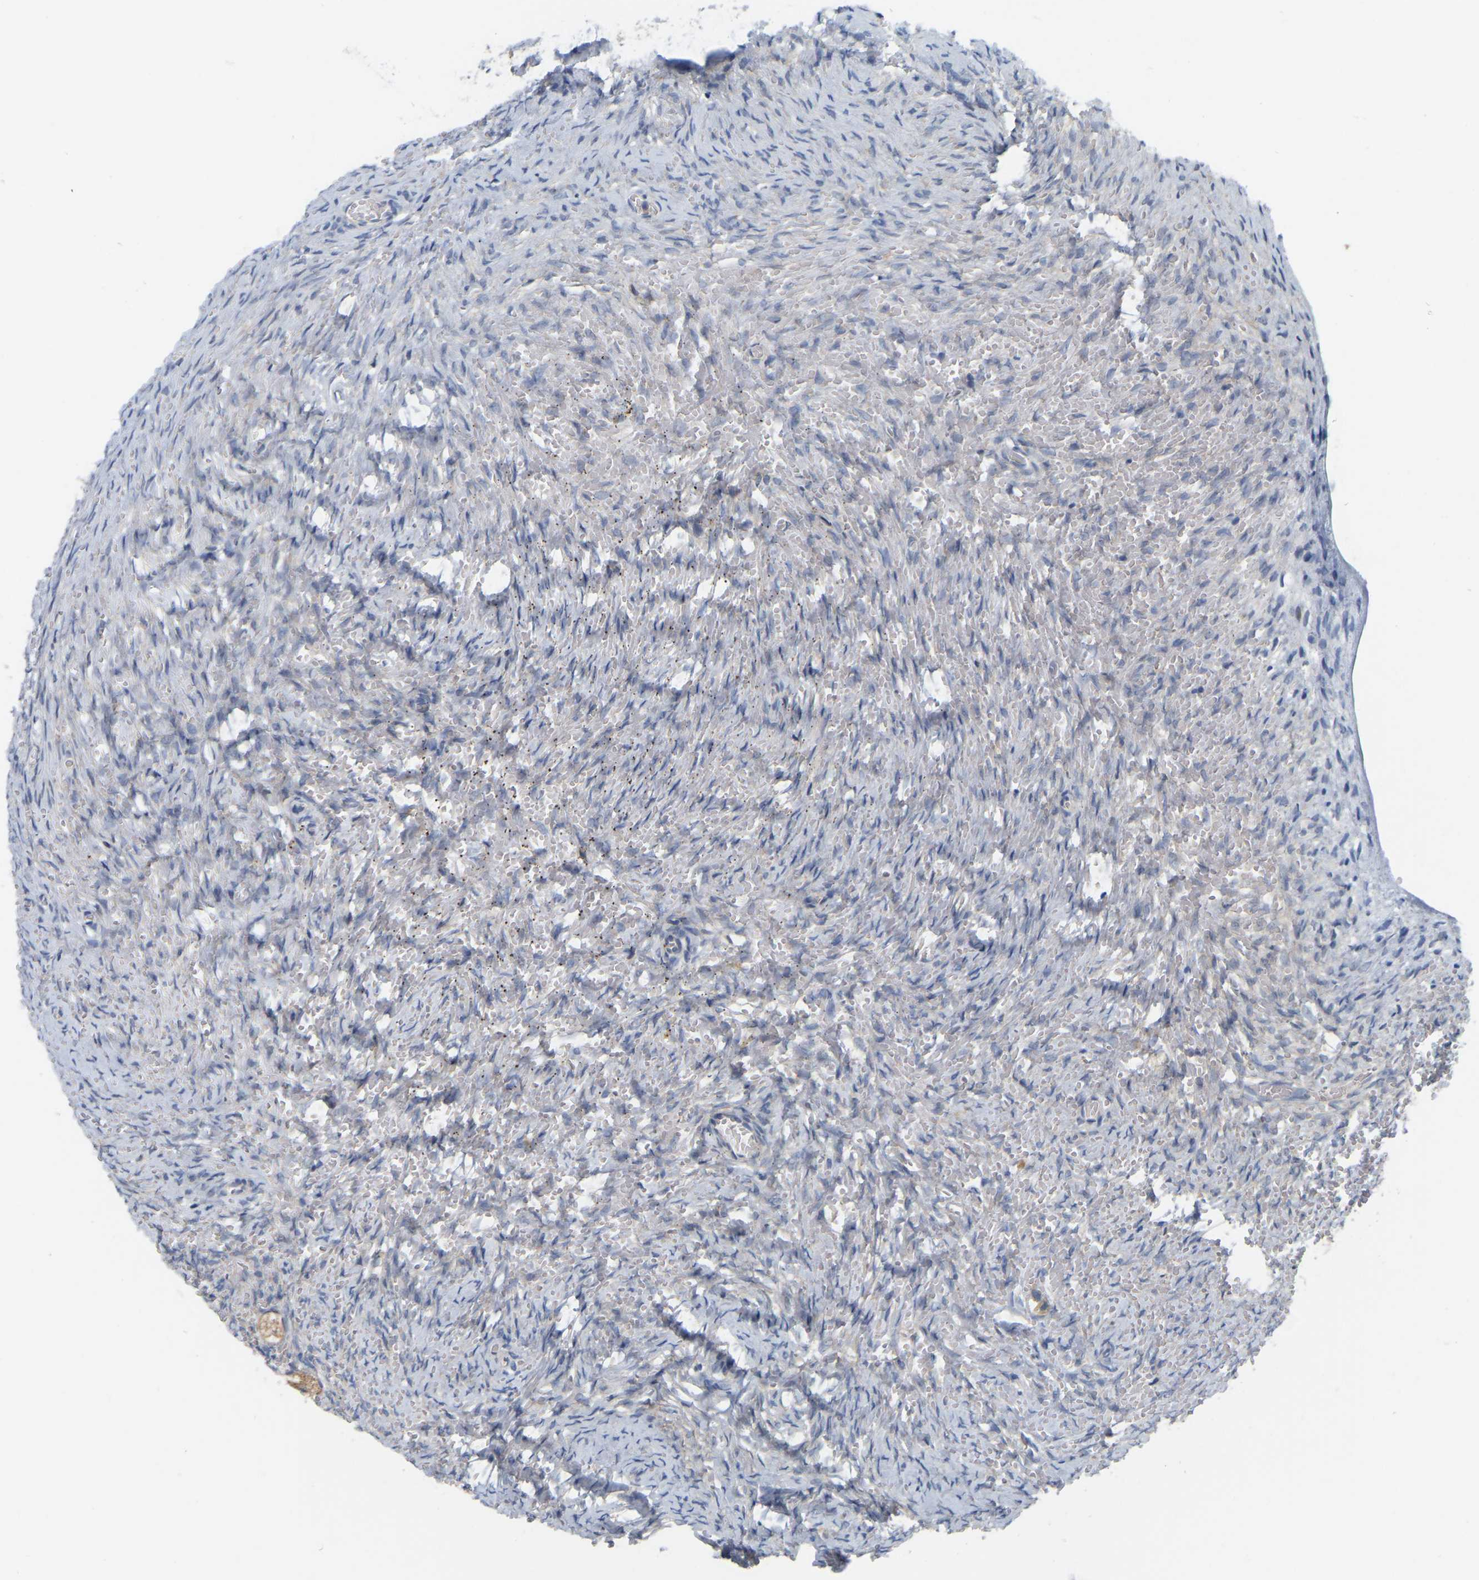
{"staining": {"intensity": "weak", "quantity": ">75%", "location": "cytoplasmic/membranous"}, "tissue": "ovary", "cell_type": "Follicle cells", "image_type": "normal", "snomed": [{"axis": "morphology", "description": "Normal tissue, NOS"}, {"axis": "topography", "description": "Ovary"}], "caption": "An image showing weak cytoplasmic/membranous positivity in about >75% of follicle cells in unremarkable ovary, as visualized by brown immunohistochemical staining.", "gene": "WIPI2", "patient": {"sex": "female", "age": 27}}